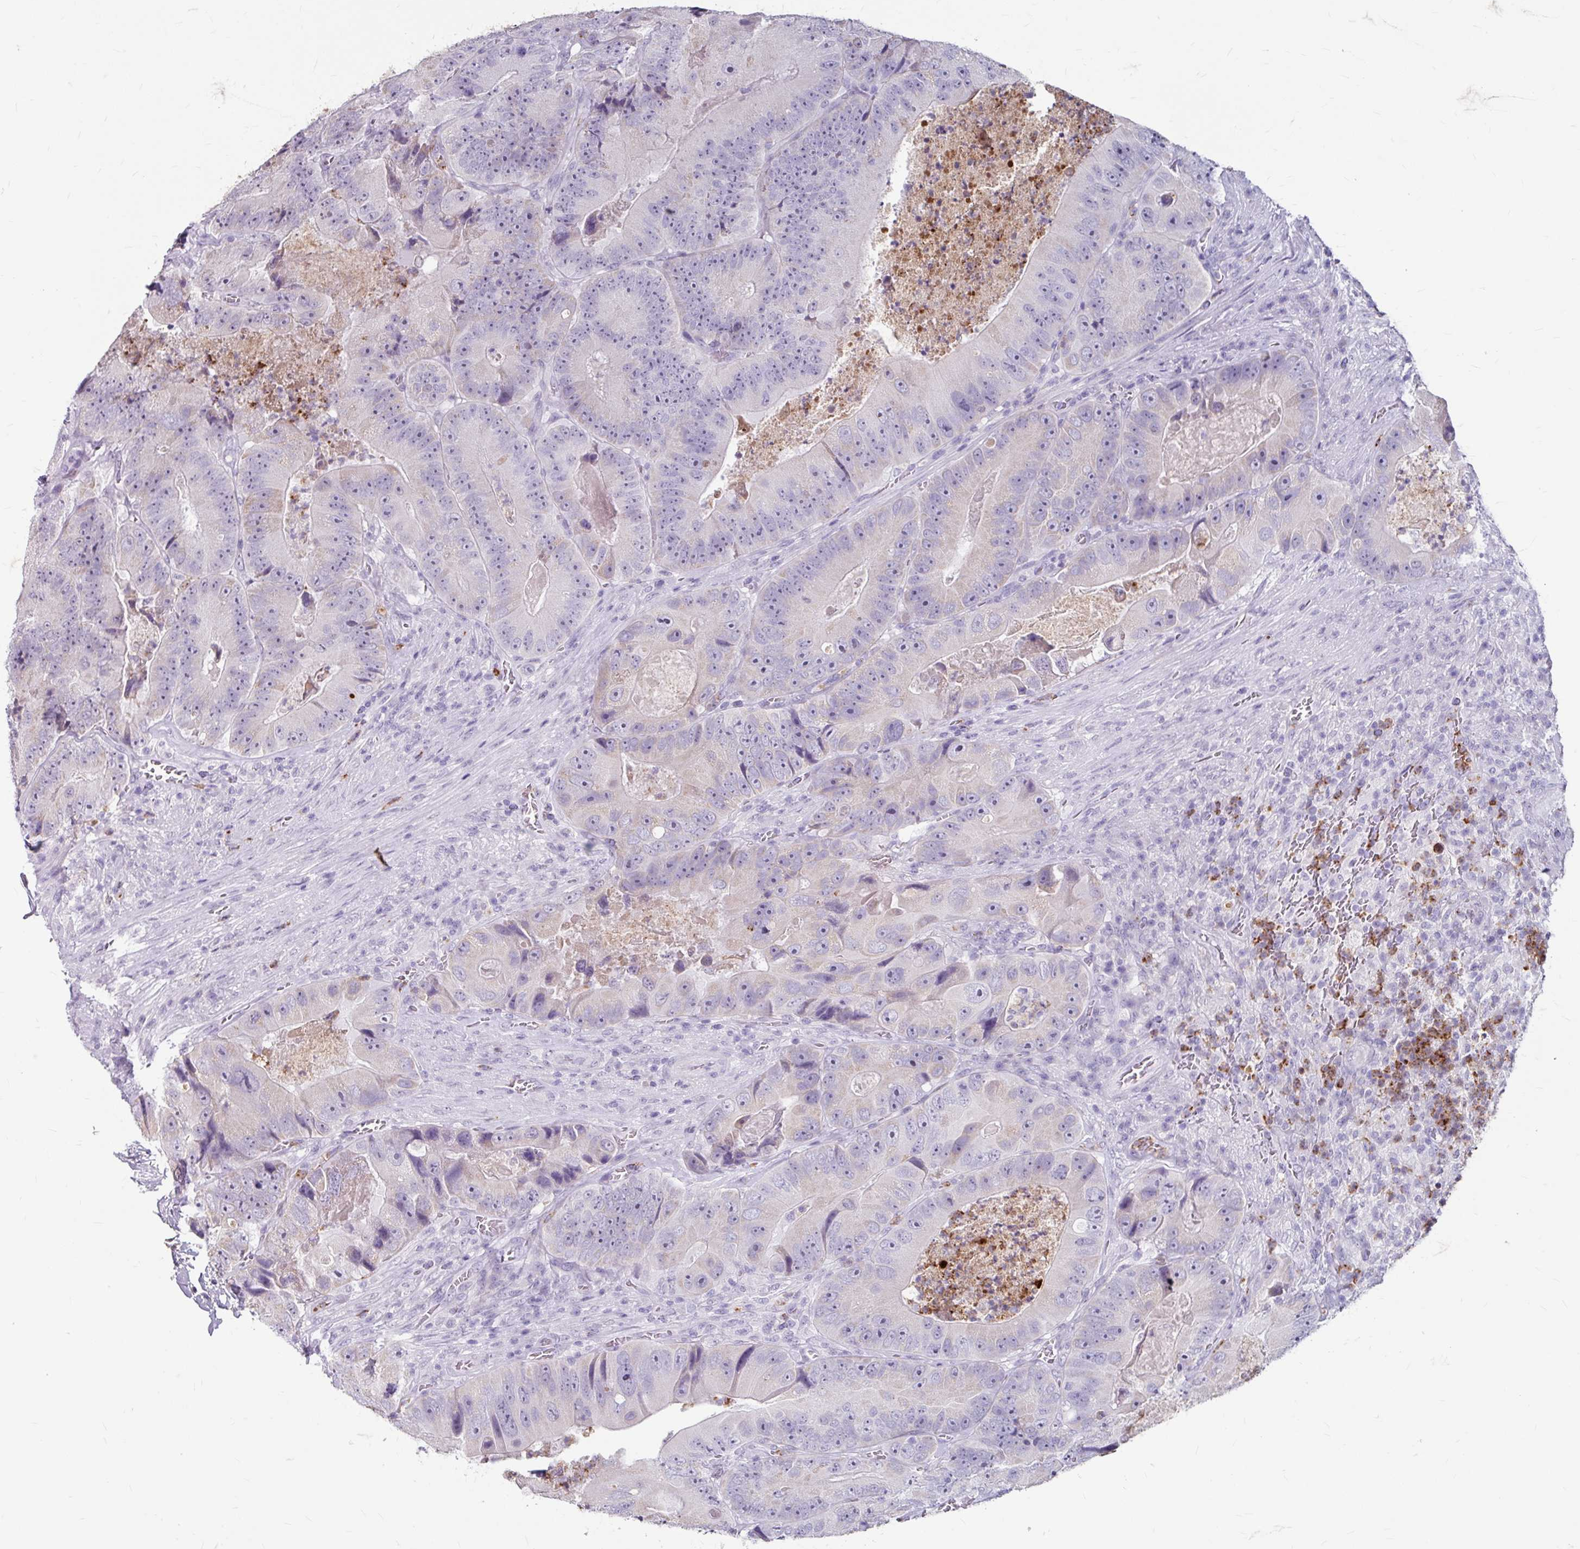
{"staining": {"intensity": "negative", "quantity": "none", "location": "none"}, "tissue": "colorectal cancer", "cell_type": "Tumor cells", "image_type": "cancer", "snomed": [{"axis": "morphology", "description": "Adenocarcinoma, NOS"}, {"axis": "topography", "description": "Colon"}], "caption": "This is an immunohistochemistry (IHC) histopathology image of human adenocarcinoma (colorectal). There is no staining in tumor cells.", "gene": "ANKRD1", "patient": {"sex": "female", "age": 86}}